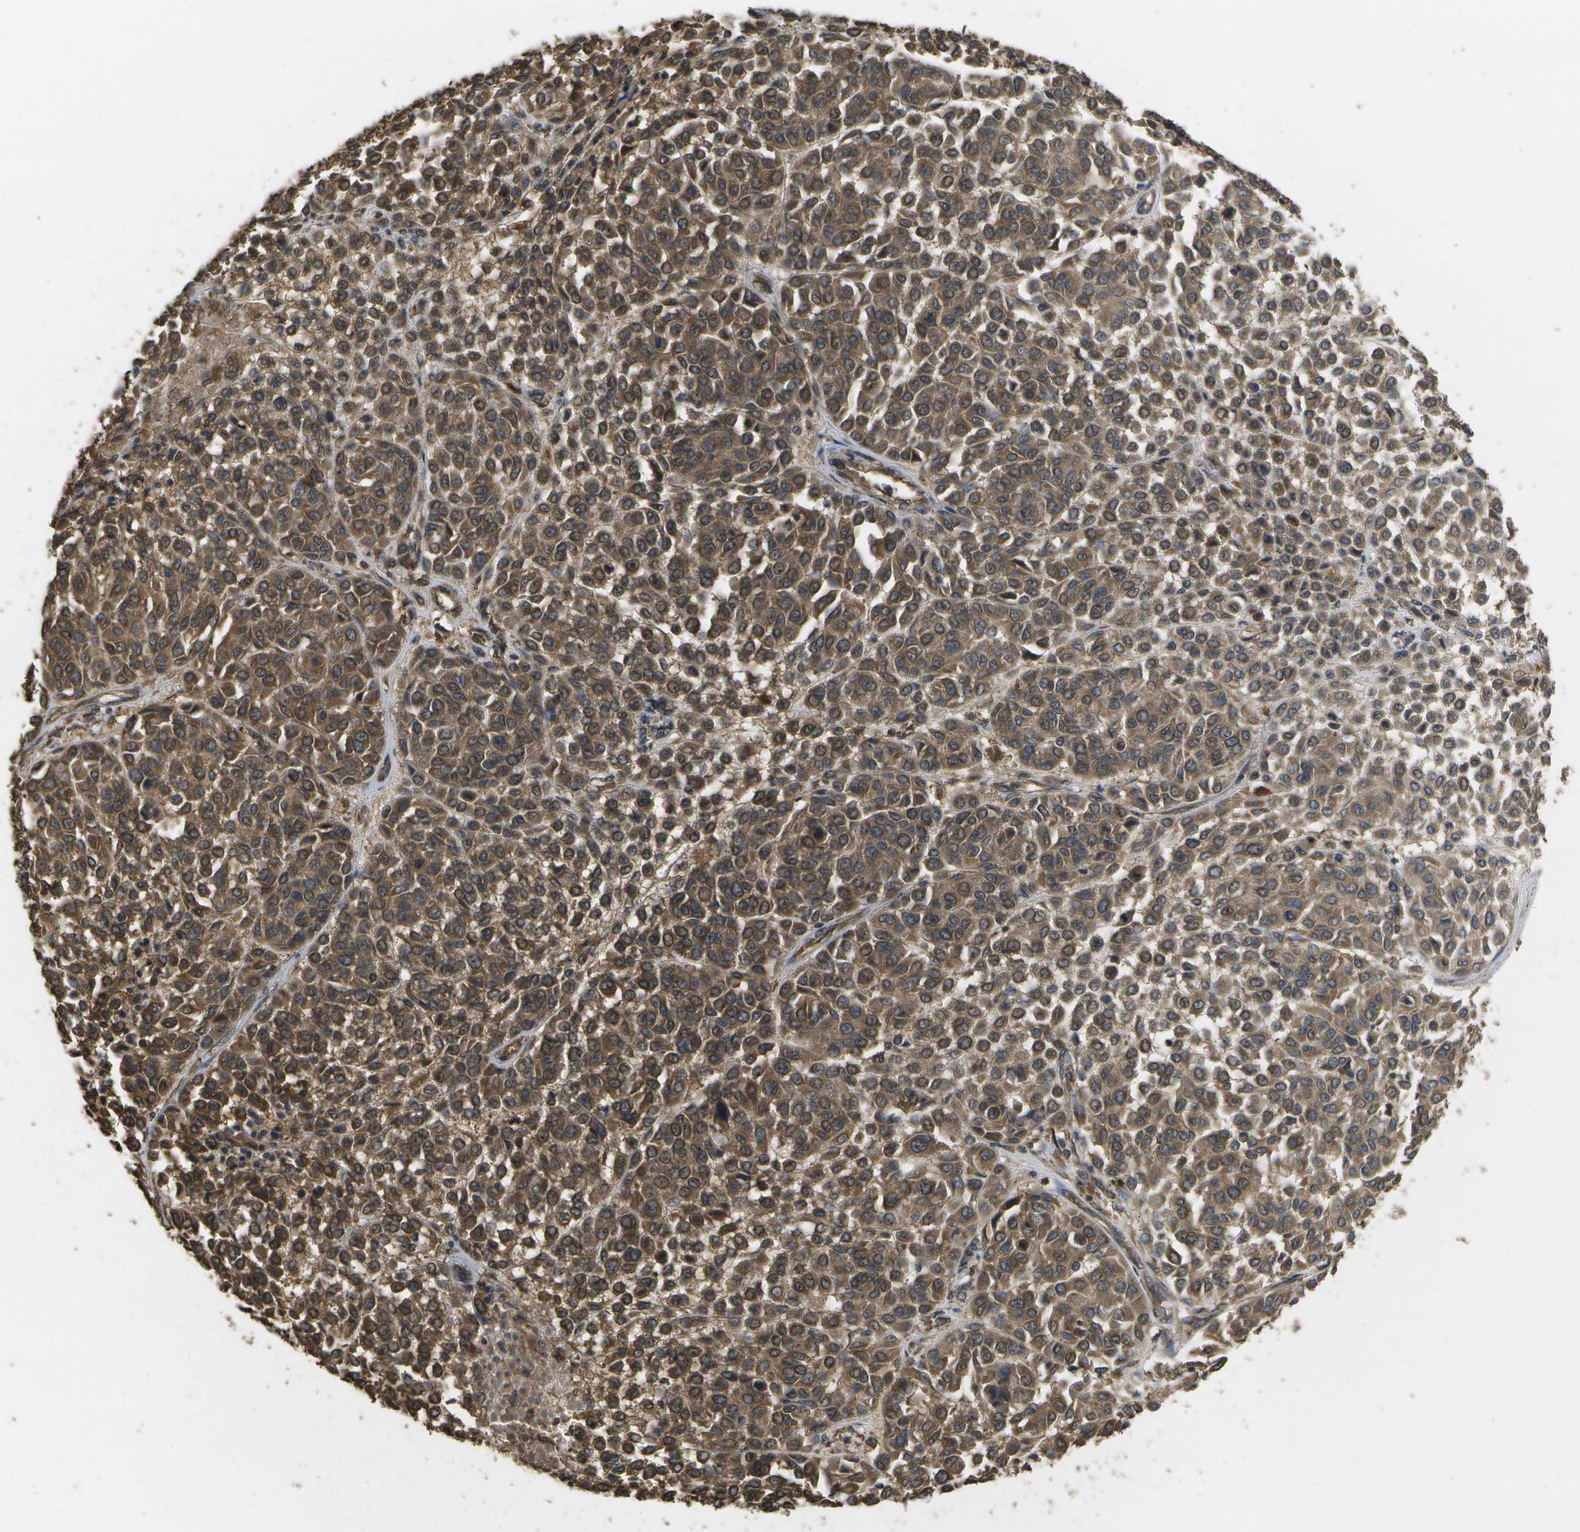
{"staining": {"intensity": "moderate", "quantity": ">75%", "location": "cytoplasmic/membranous"}, "tissue": "melanoma", "cell_type": "Tumor cells", "image_type": "cancer", "snomed": [{"axis": "morphology", "description": "Malignant melanoma, Metastatic site"}, {"axis": "topography", "description": "Soft tissue"}], "caption": "Immunohistochemical staining of melanoma reveals moderate cytoplasmic/membranous protein positivity in about >75% of tumor cells.", "gene": "SACS", "patient": {"sex": "male", "age": 41}}